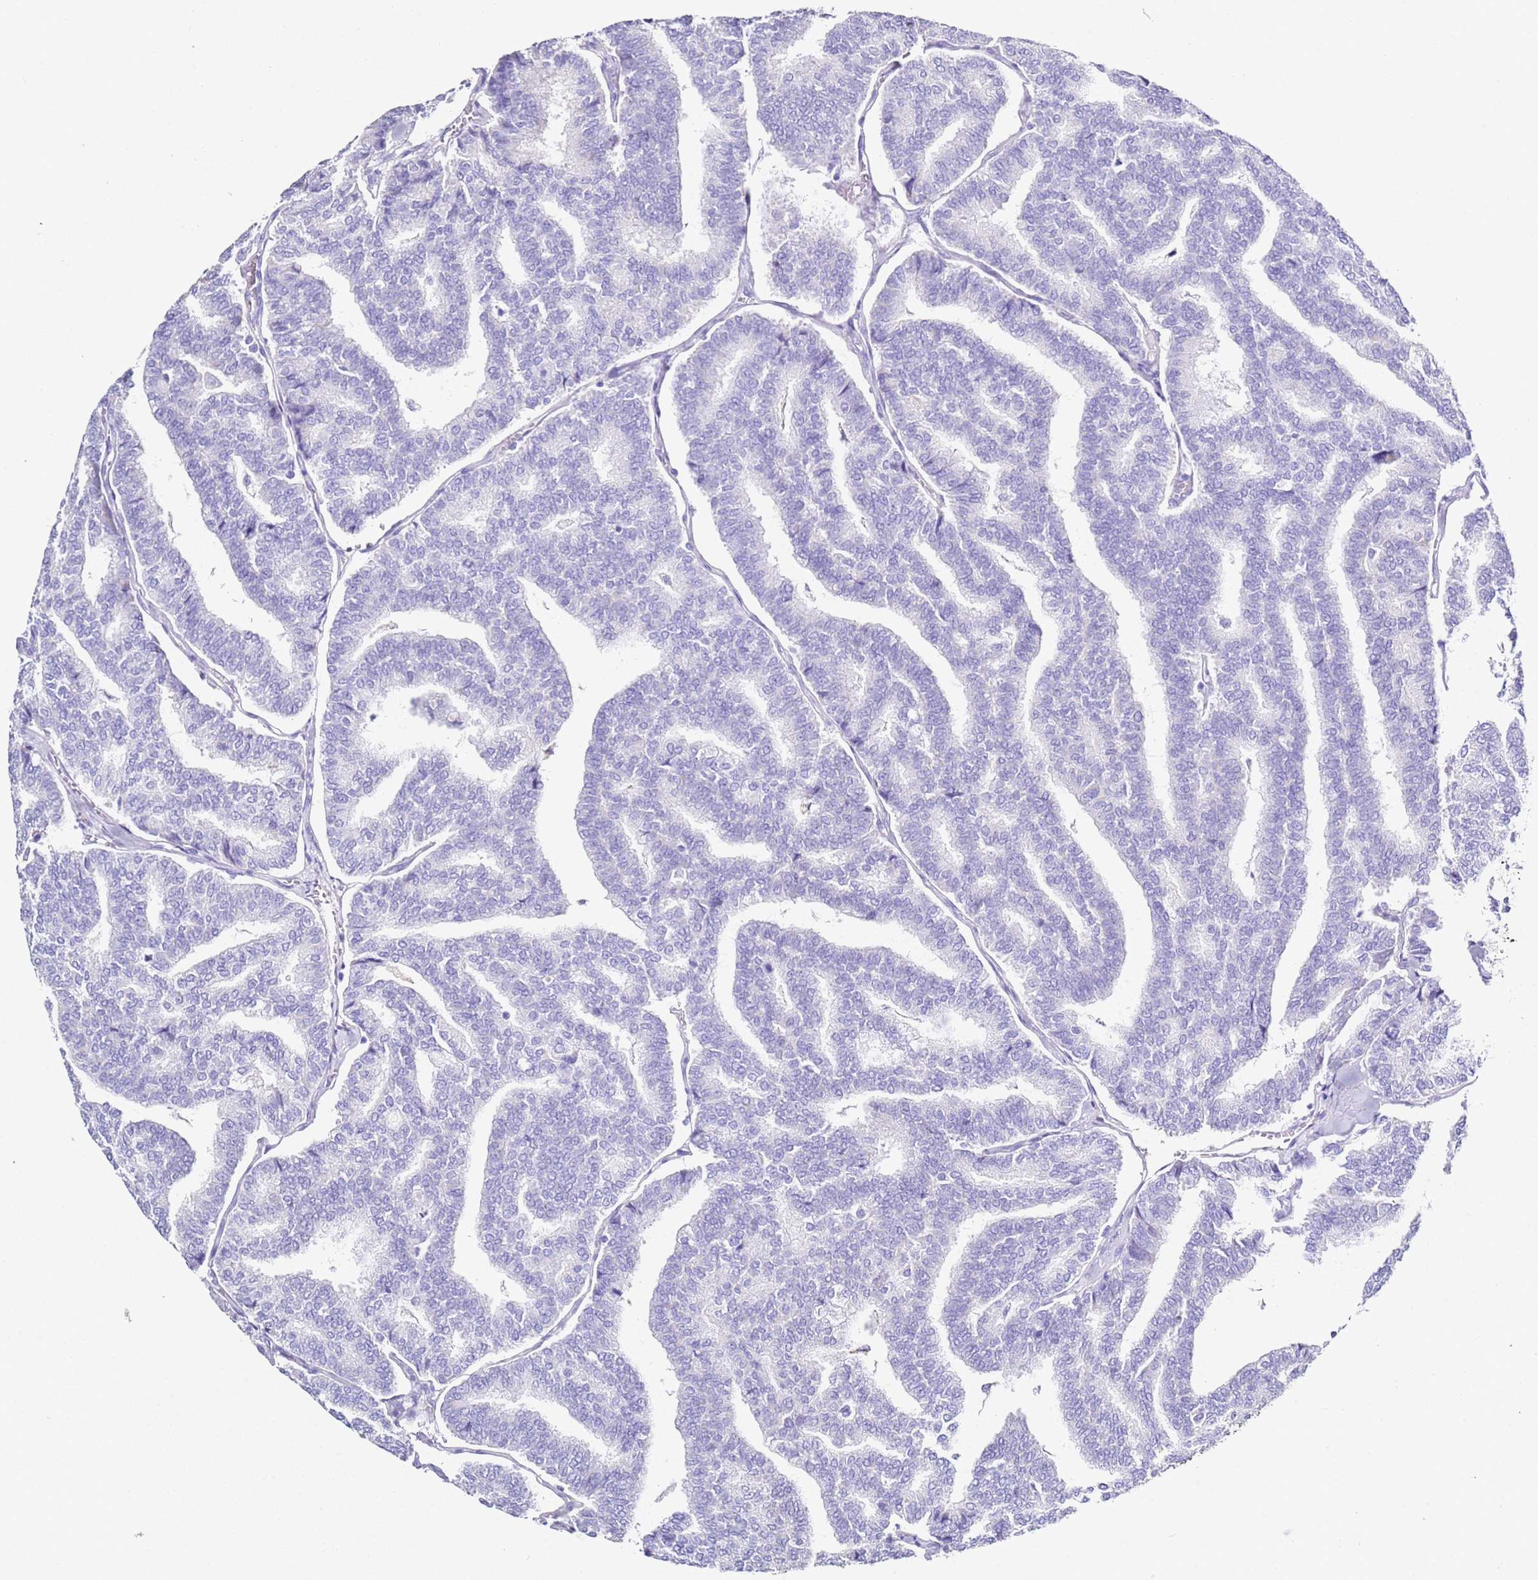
{"staining": {"intensity": "negative", "quantity": "none", "location": "none"}, "tissue": "thyroid cancer", "cell_type": "Tumor cells", "image_type": "cancer", "snomed": [{"axis": "morphology", "description": "Papillary adenocarcinoma, NOS"}, {"axis": "topography", "description": "Thyroid gland"}], "caption": "A photomicrograph of thyroid cancer stained for a protein demonstrates no brown staining in tumor cells.", "gene": "PTBP2", "patient": {"sex": "female", "age": 35}}